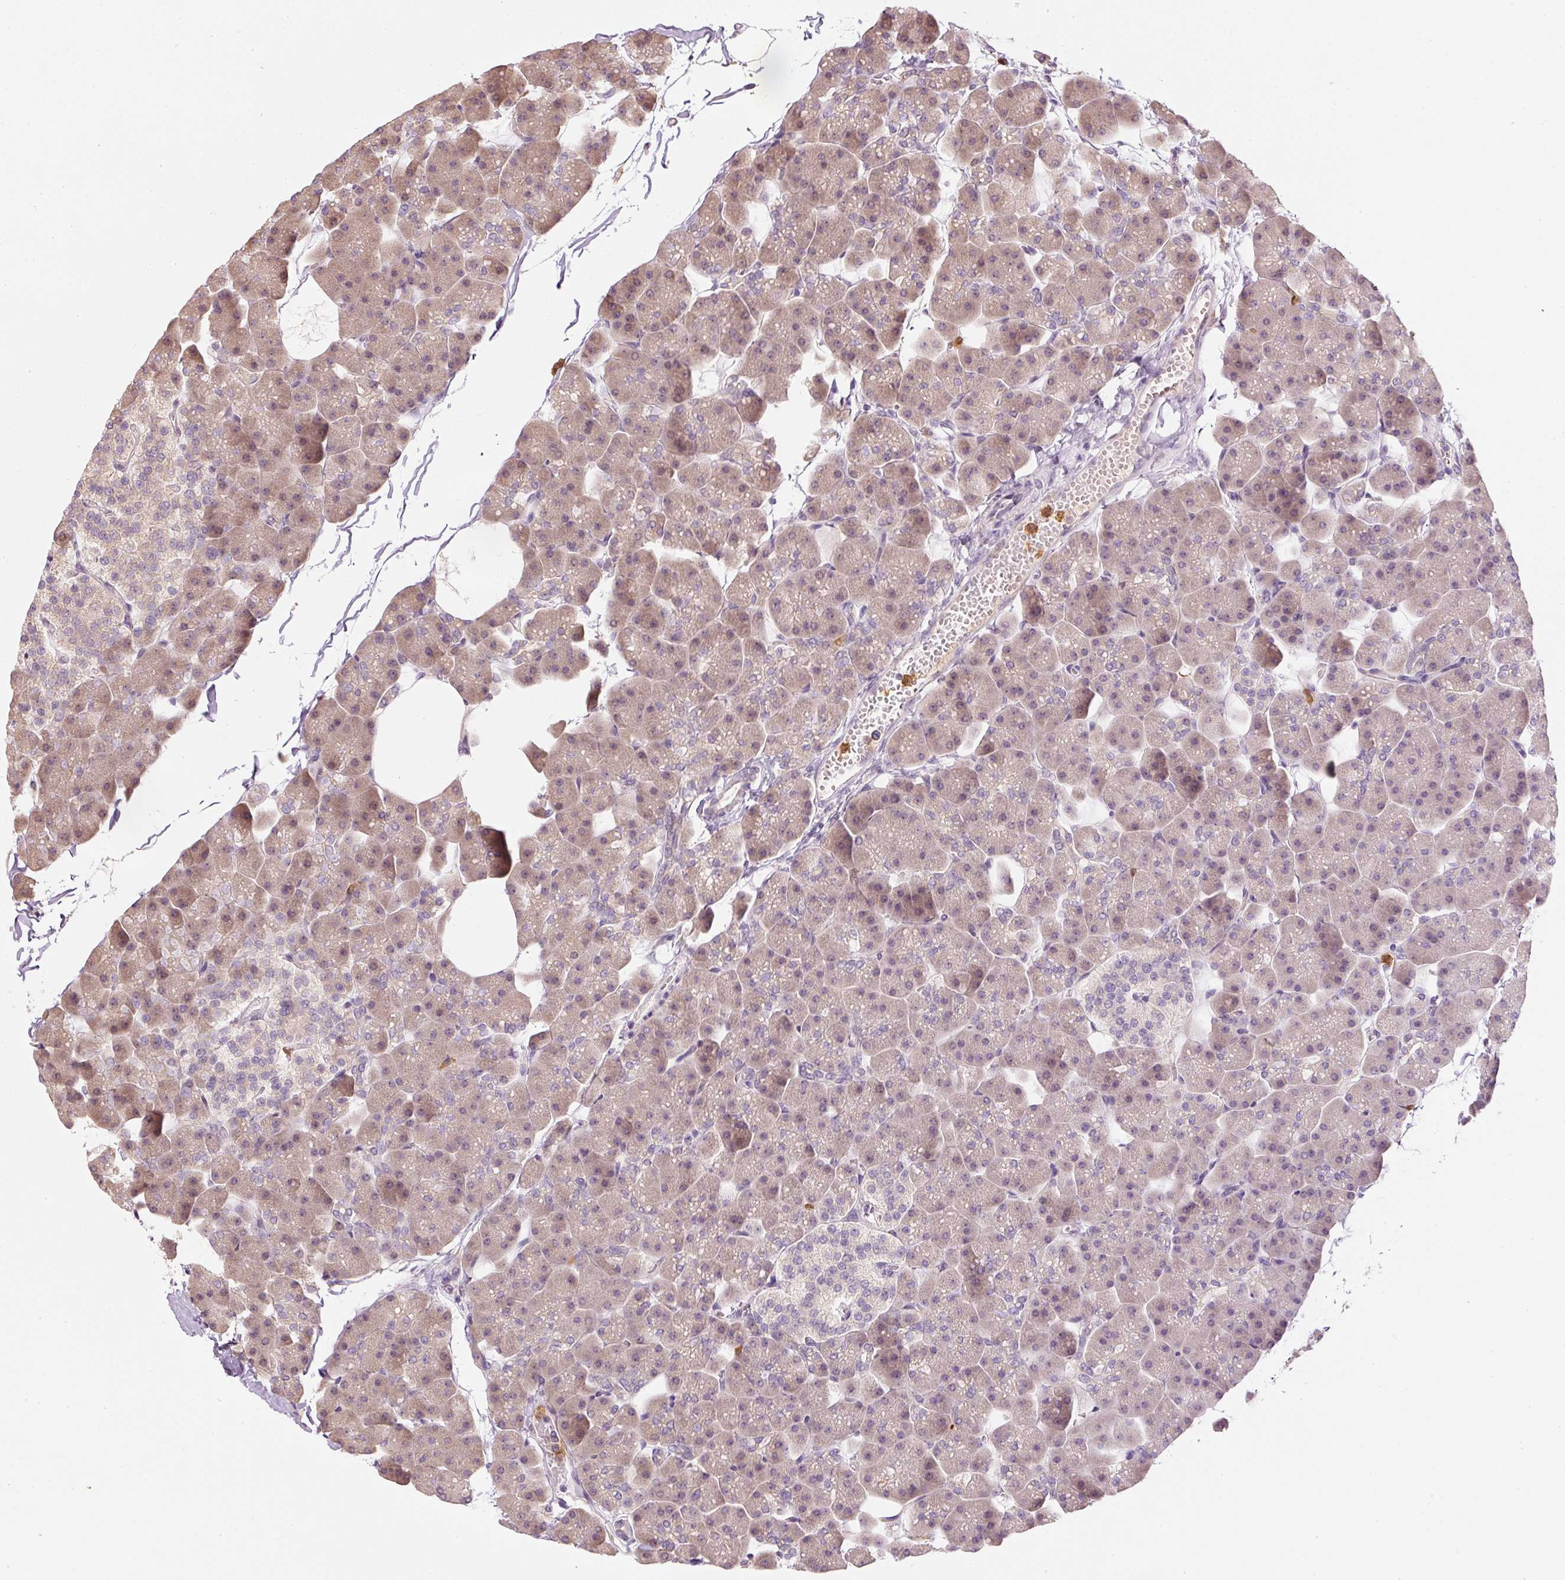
{"staining": {"intensity": "weak", "quantity": ">75%", "location": "cytoplasmic/membranous"}, "tissue": "pancreas", "cell_type": "Exocrine glandular cells", "image_type": "normal", "snomed": [{"axis": "morphology", "description": "Normal tissue, NOS"}, {"axis": "topography", "description": "Pancreas"}], "caption": "Exocrine glandular cells display weak cytoplasmic/membranous staining in about >75% of cells in unremarkable pancreas. (DAB = brown stain, brightfield microscopy at high magnification).", "gene": "CTTNBP2", "patient": {"sex": "male", "age": 35}}